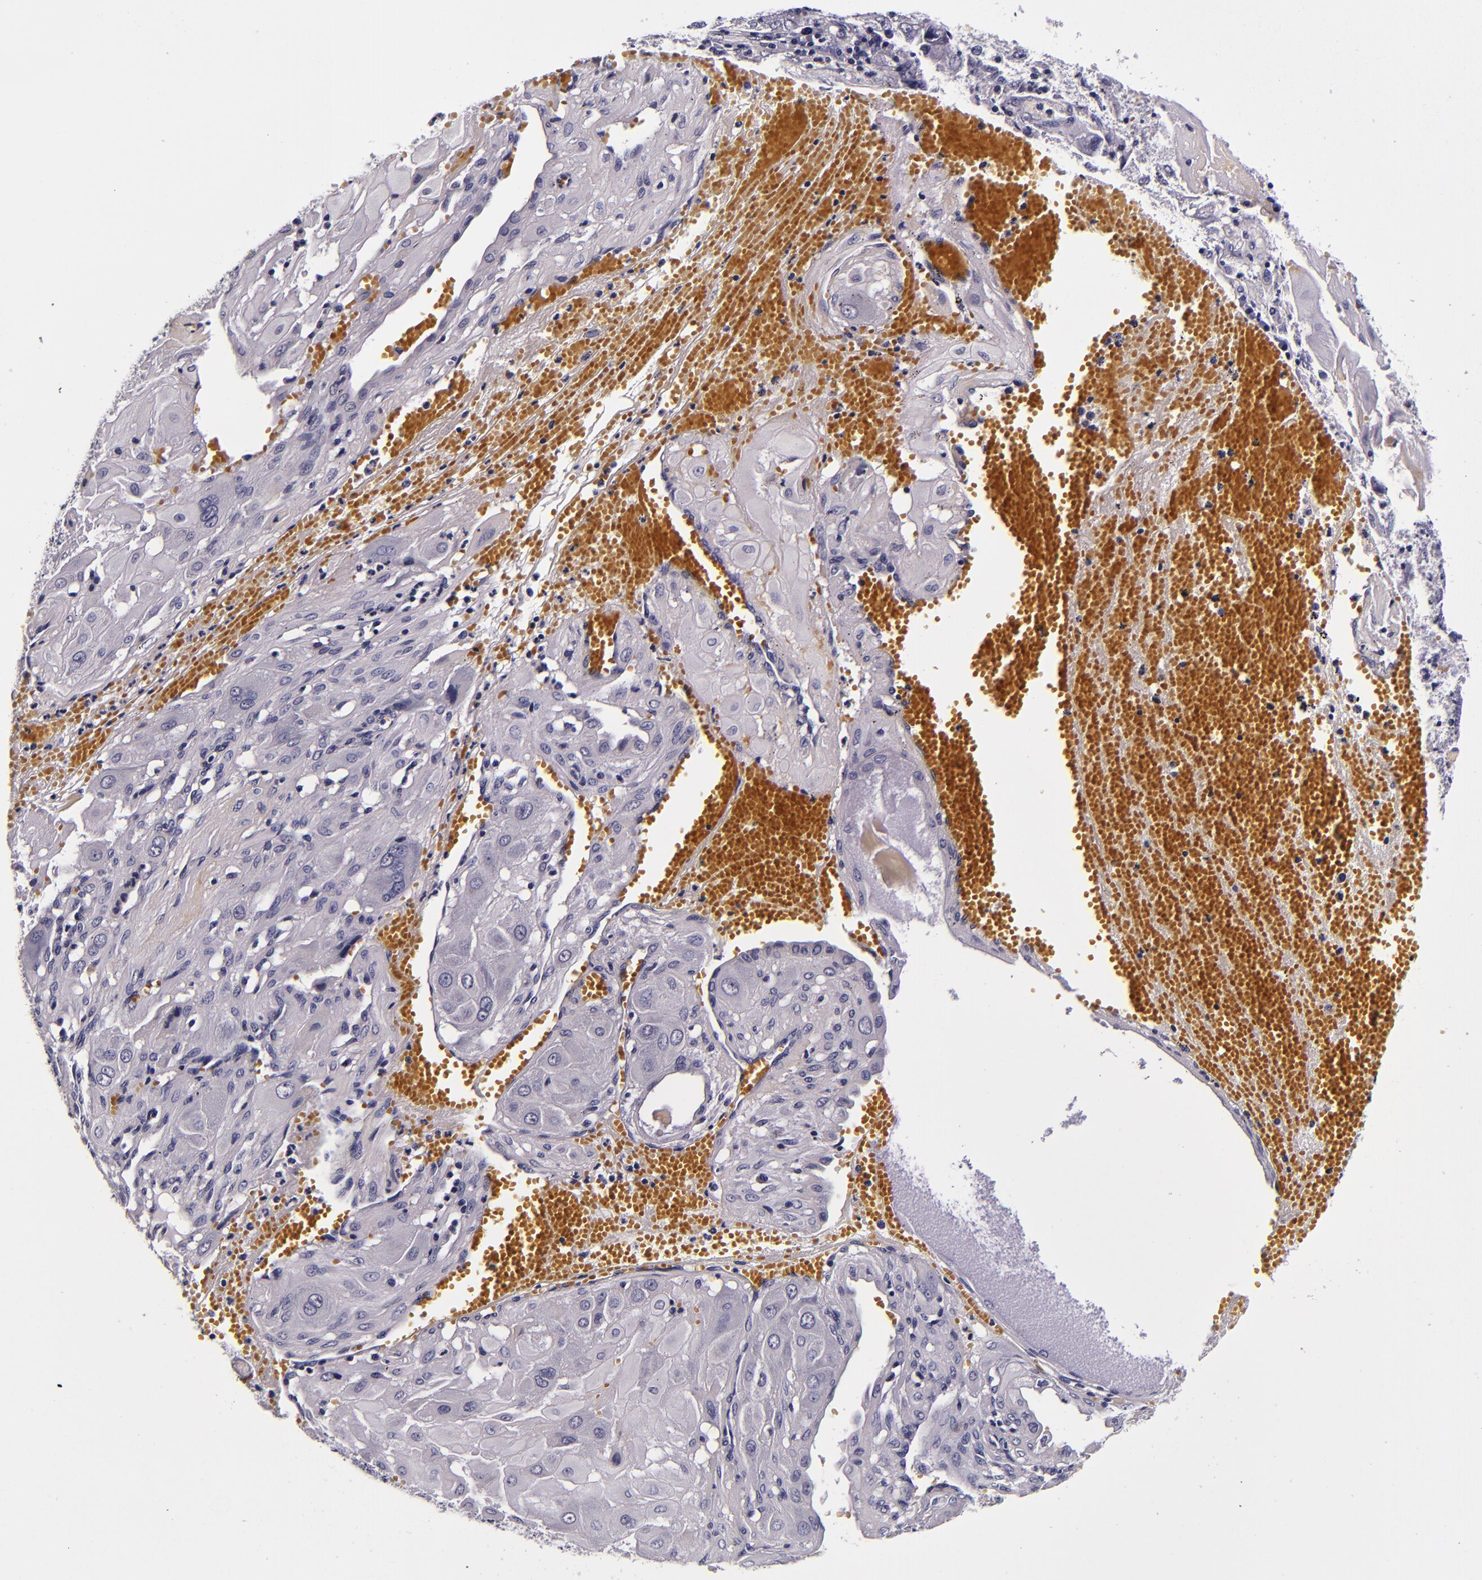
{"staining": {"intensity": "negative", "quantity": "none", "location": "none"}, "tissue": "cervical cancer", "cell_type": "Tumor cells", "image_type": "cancer", "snomed": [{"axis": "morphology", "description": "Squamous cell carcinoma, NOS"}, {"axis": "topography", "description": "Cervix"}], "caption": "DAB (3,3'-diaminobenzidine) immunohistochemical staining of human cervical squamous cell carcinoma exhibits no significant expression in tumor cells. Brightfield microscopy of immunohistochemistry (IHC) stained with DAB (3,3'-diaminobenzidine) (brown) and hematoxylin (blue), captured at high magnification.", "gene": "FBN1", "patient": {"sex": "female", "age": 34}}